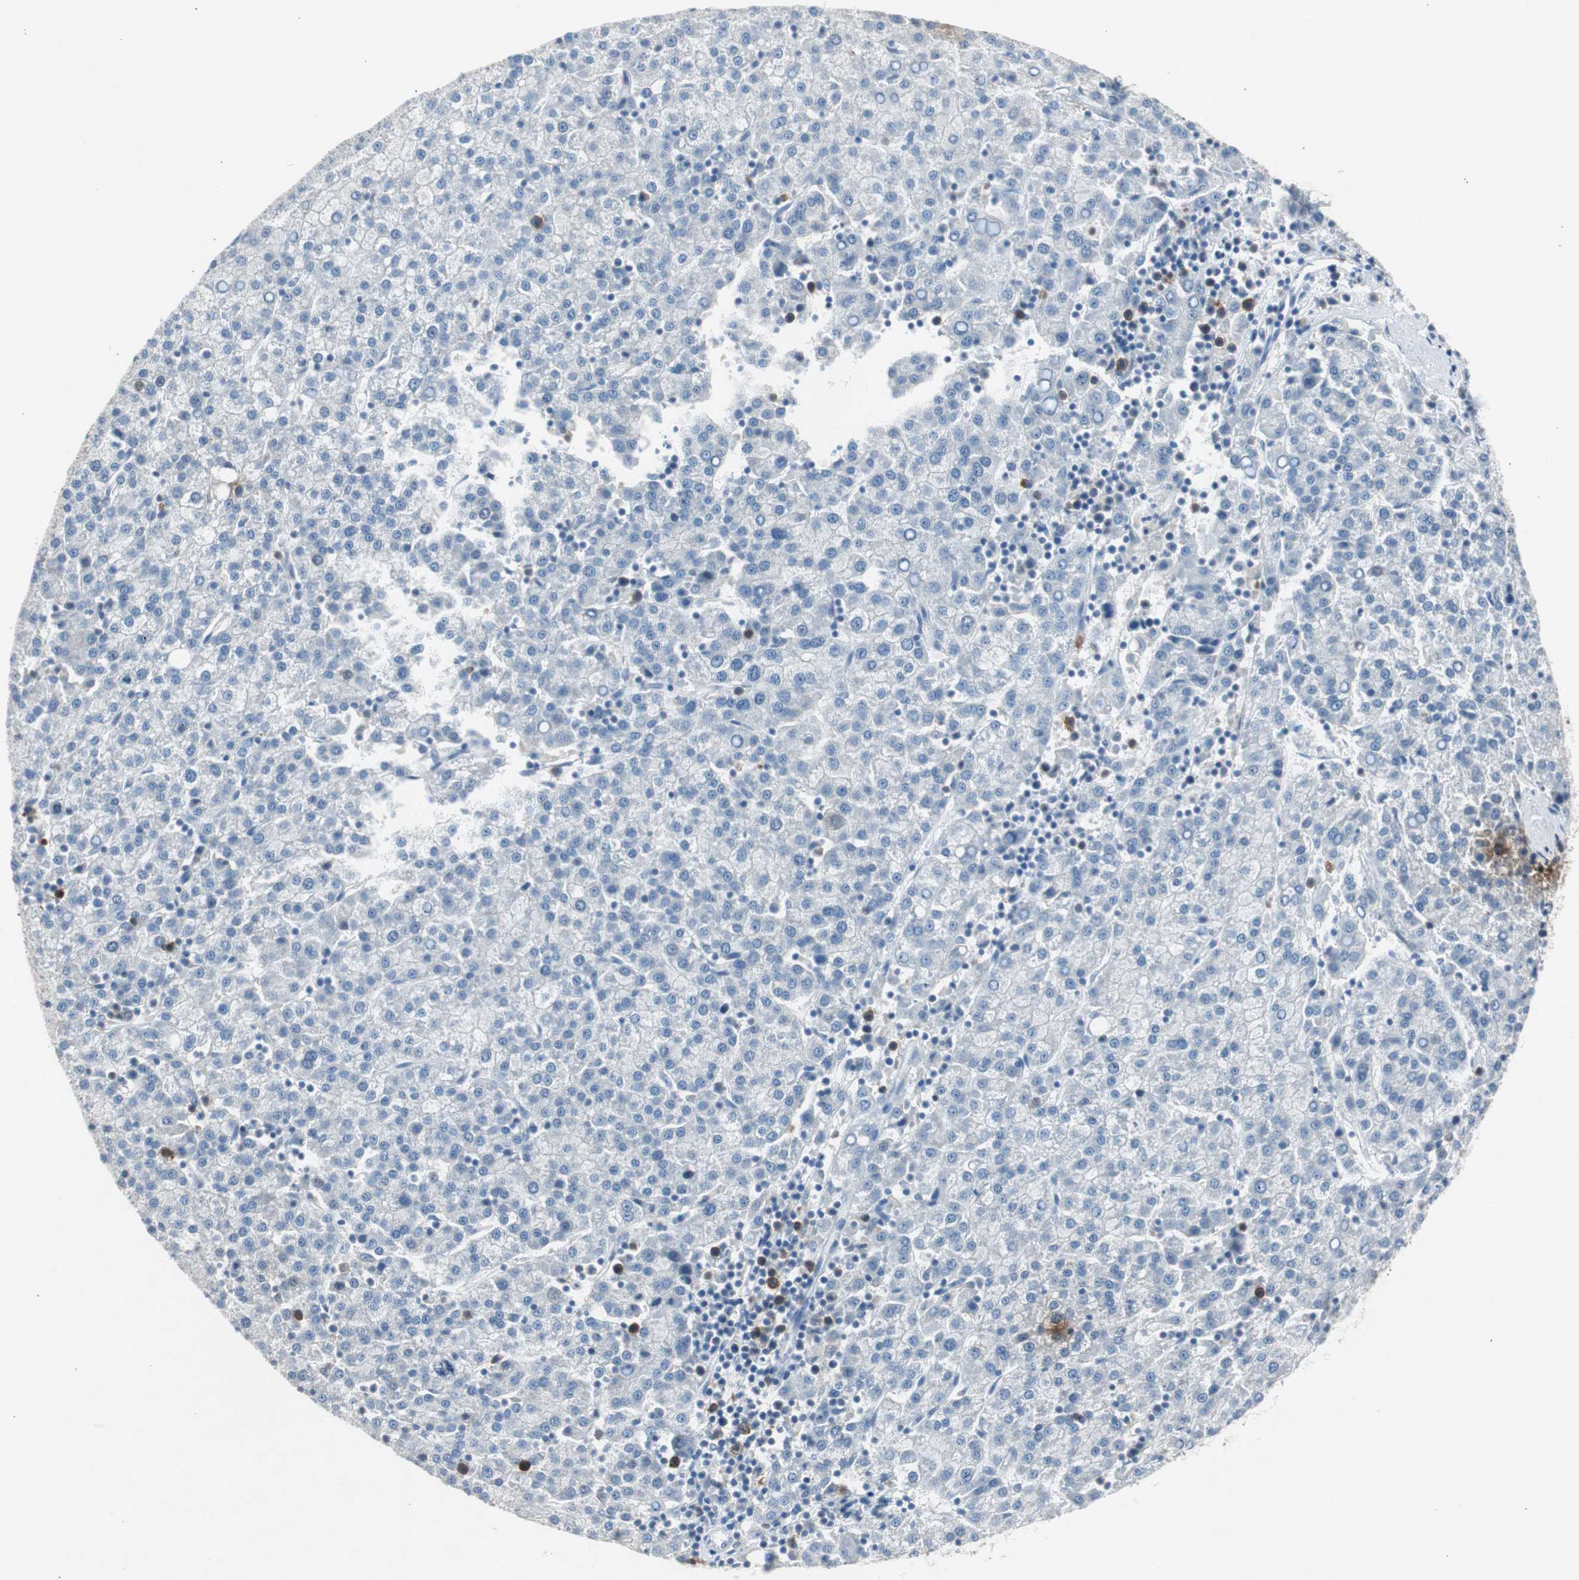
{"staining": {"intensity": "negative", "quantity": "none", "location": "none"}, "tissue": "liver cancer", "cell_type": "Tumor cells", "image_type": "cancer", "snomed": [{"axis": "morphology", "description": "Carcinoma, Hepatocellular, NOS"}, {"axis": "topography", "description": "Liver"}], "caption": "This is a micrograph of immunohistochemistry (IHC) staining of liver cancer (hepatocellular carcinoma), which shows no expression in tumor cells.", "gene": "TK1", "patient": {"sex": "female", "age": 58}}